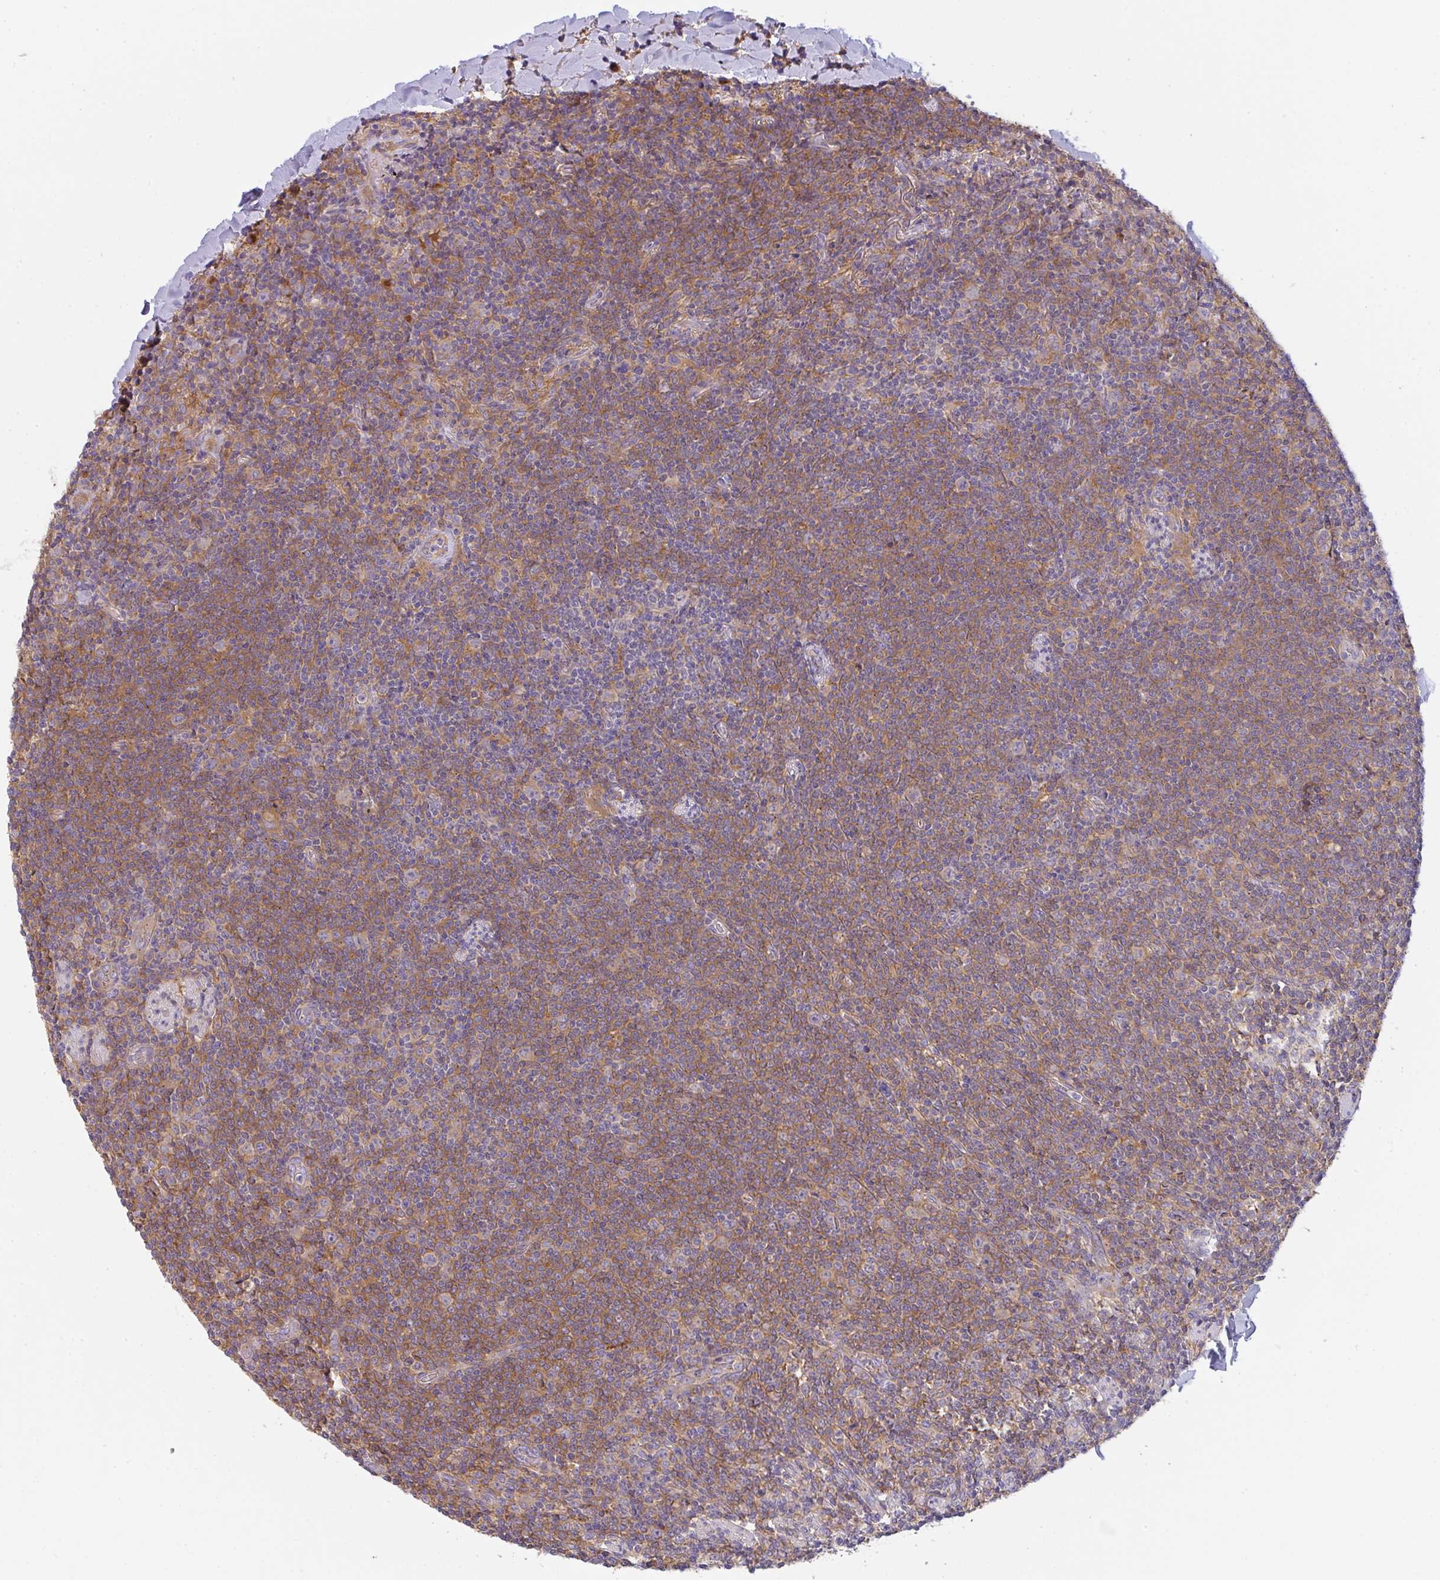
{"staining": {"intensity": "moderate", "quantity": ">75%", "location": "cytoplasmic/membranous"}, "tissue": "lymphoma", "cell_type": "Tumor cells", "image_type": "cancer", "snomed": [{"axis": "morphology", "description": "Malignant lymphoma, non-Hodgkin's type, Low grade"}, {"axis": "topography", "description": "Lung"}], "caption": "An immunohistochemistry histopathology image of tumor tissue is shown. Protein staining in brown labels moderate cytoplasmic/membranous positivity in lymphoma within tumor cells. (DAB IHC, brown staining for protein, blue staining for nuclei).", "gene": "SNX5", "patient": {"sex": "female", "age": 71}}